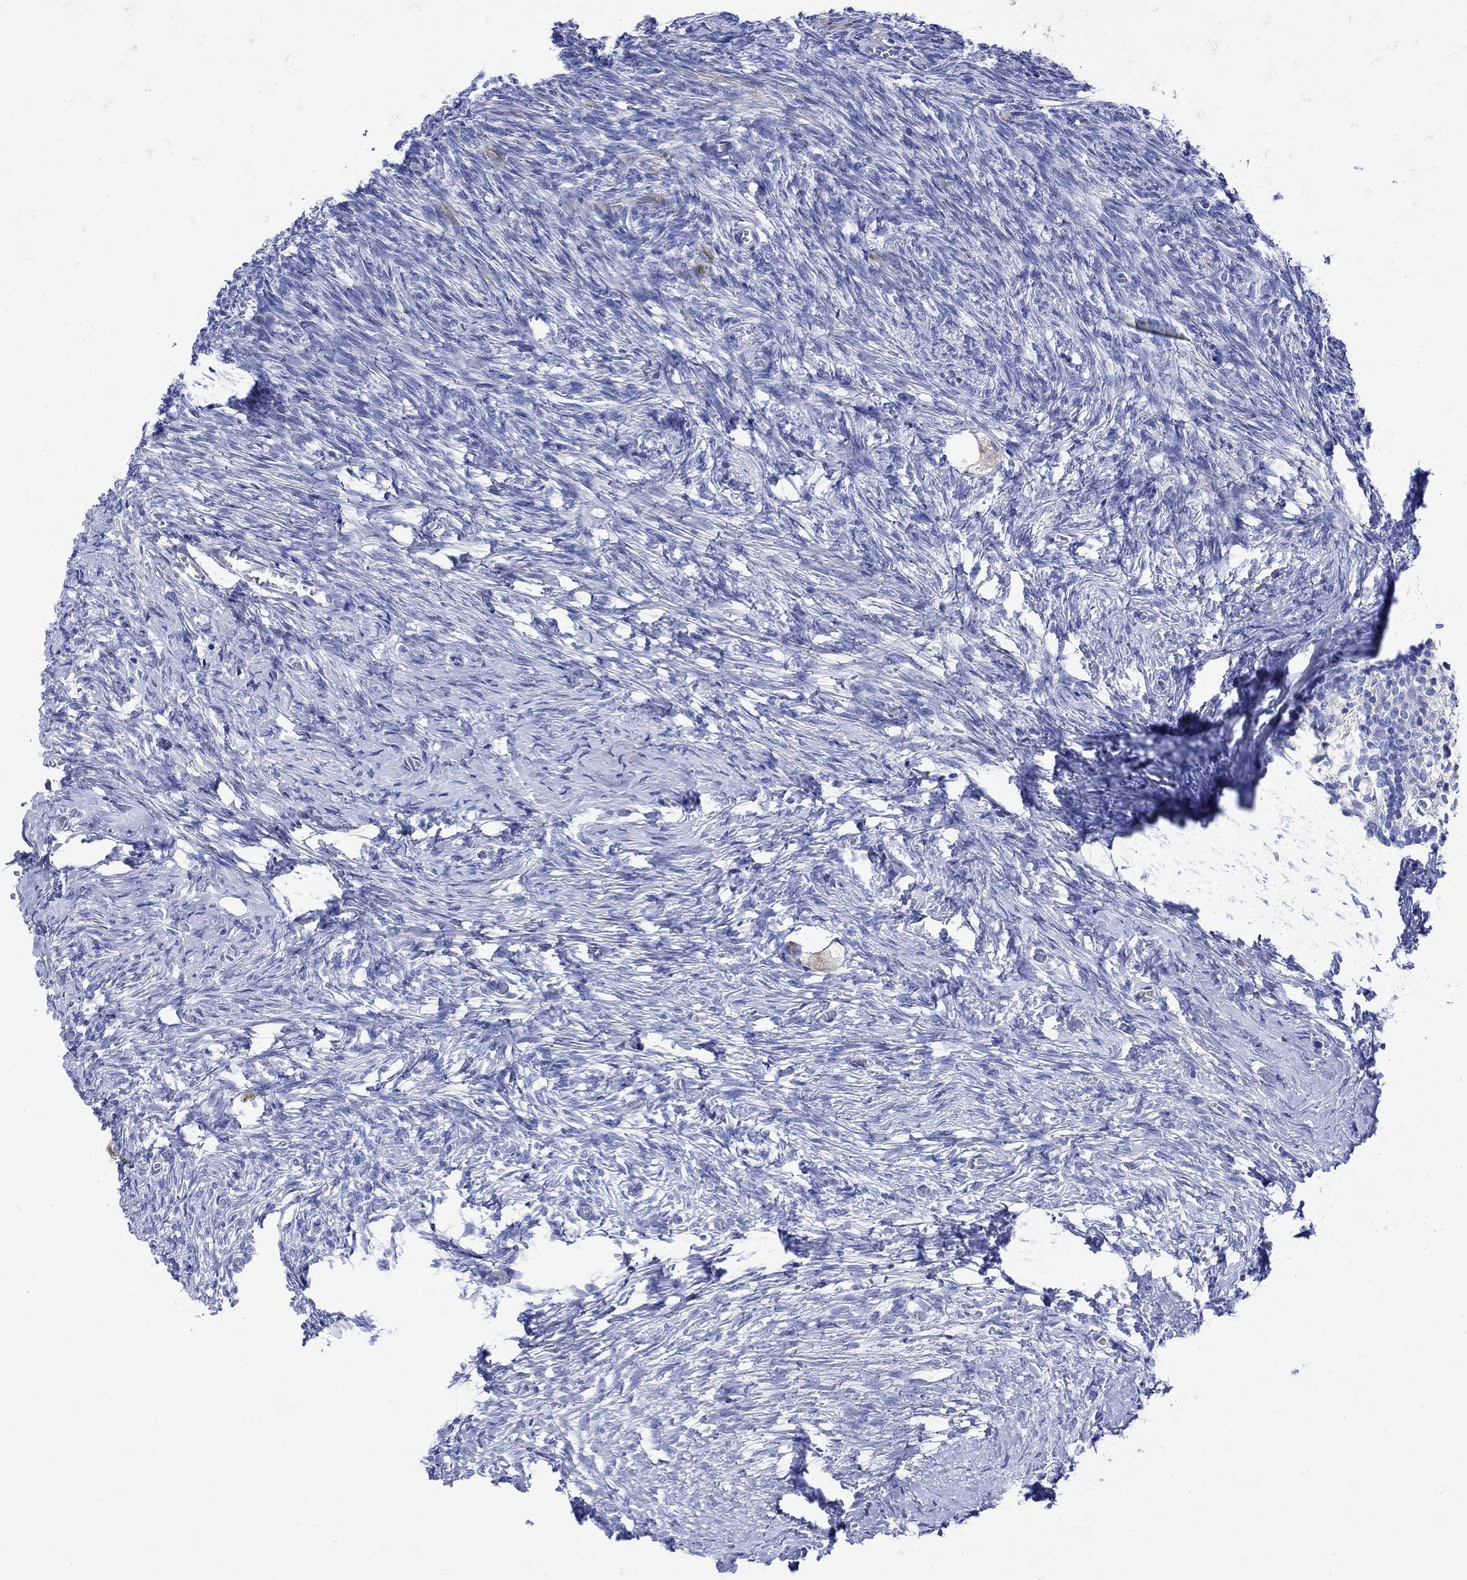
{"staining": {"intensity": "weak", "quantity": "25%-75%", "location": "cytoplasmic/membranous"}, "tissue": "ovary", "cell_type": "Follicle cells", "image_type": "normal", "snomed": [{"axis": "morphology", "description": "Normal tissue, NOS"}, {"axis": "topography", "description": "Ovary"}], "caption": "Follicle cells exhibit low levels of weak cytoplasmic/membranous positivity in approximately 25%-75% of cells in benign human ovary.", "gene": "PARVB", "patient": {"sex": "female", "age": 27}}